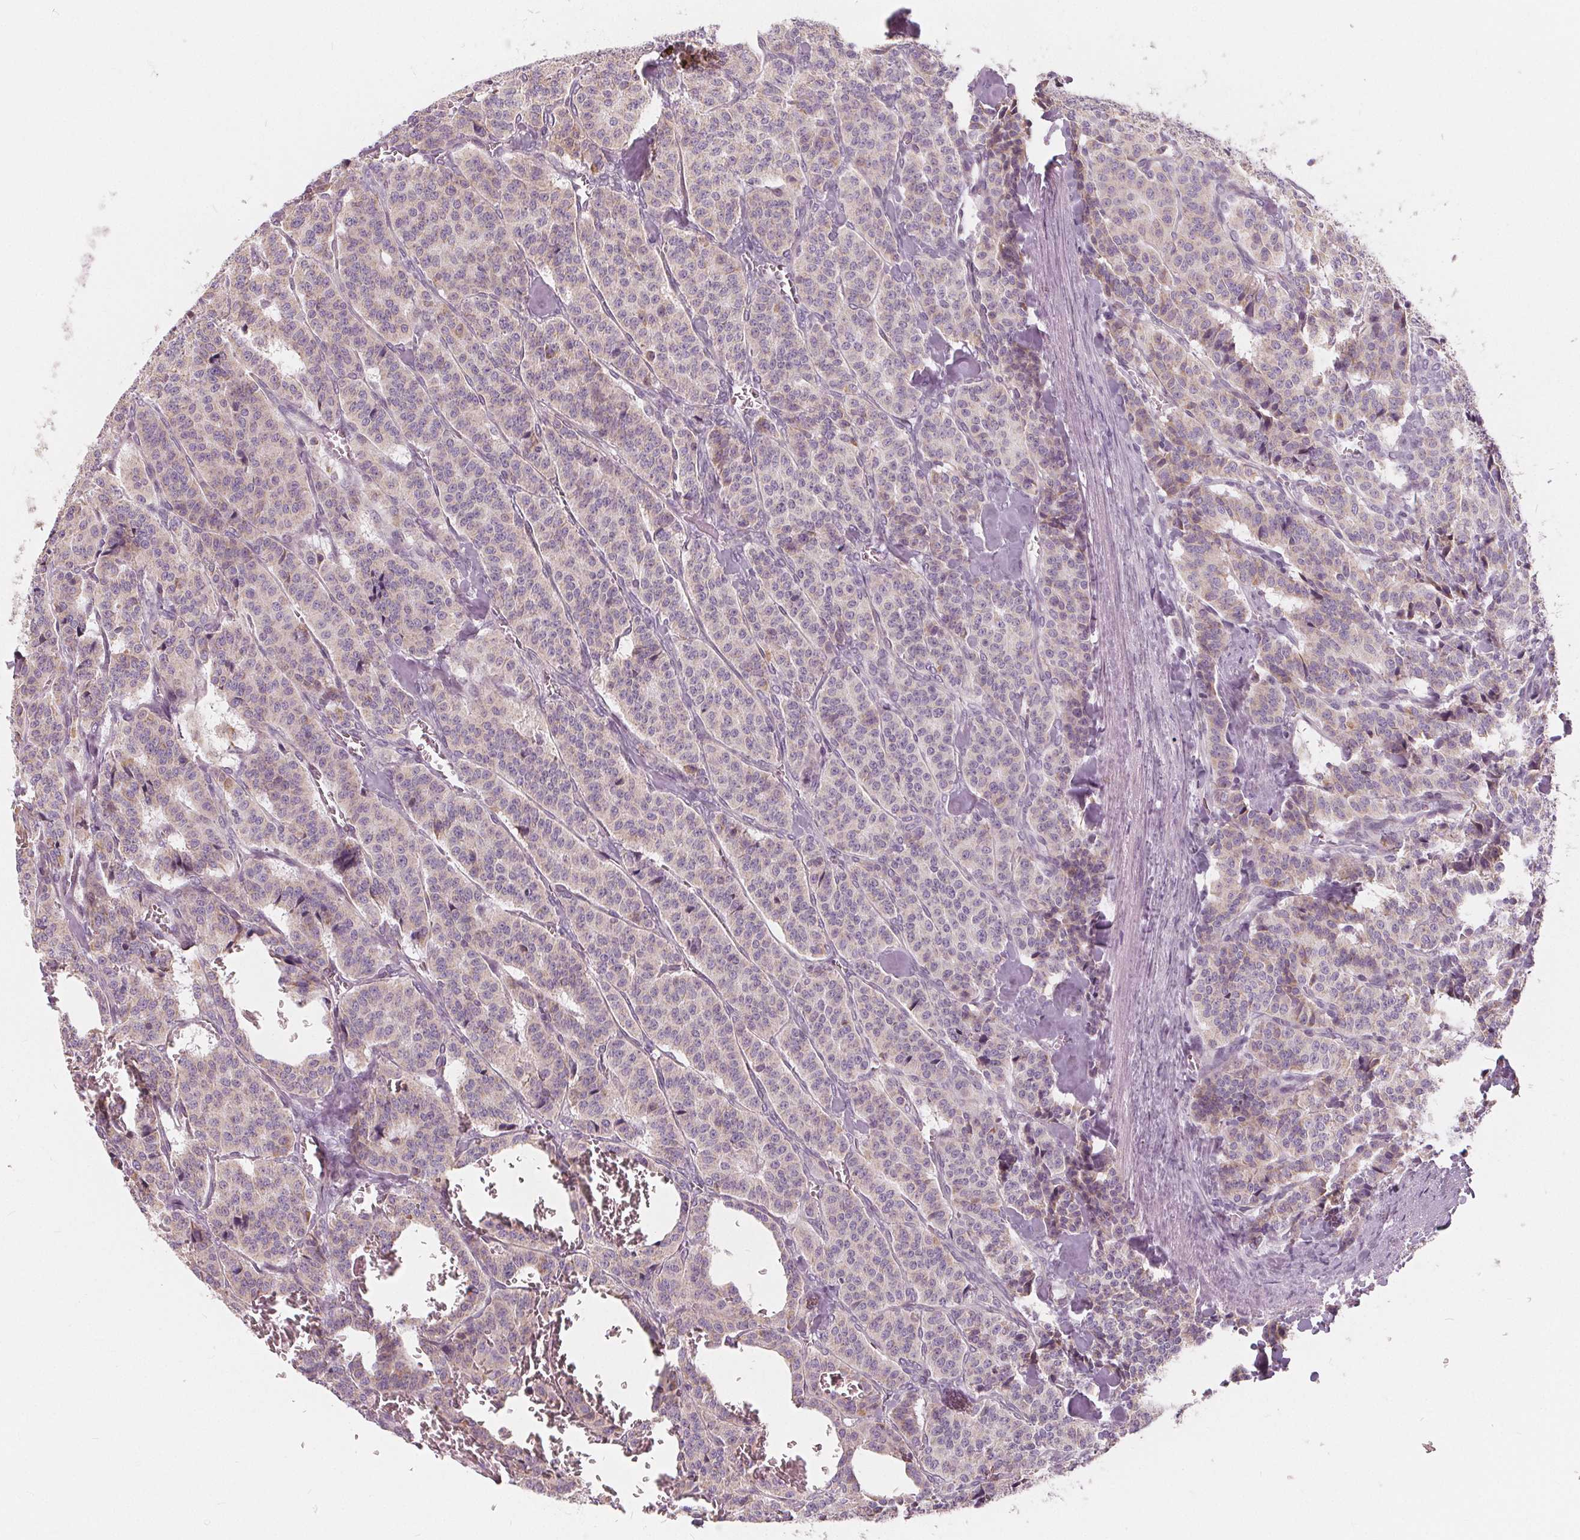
{"staining": {"intensity": "weak", "quantity": "25%-75%", "location": "cytoplasmic/membranous"}, "tissue": "carcinoid", "cell_type": "Tumor cells", "image_type": "cancer", "snomed": [{"axis": "morphology", "description": "Normal tissue, NOS"}, {"axis": "morphology", "description": "Carcinoid, malignant, NOS"}, {"axis": "topography", "description": "Lung"}], "caption": "Tumor cells demonstrate low levels of weak cytoplasmic/membranous staining in about 25%-75% of cells in carcinoid. Using DAB (brown) and hematoxylin (blue) stains, captured at high magnification using brightfield microscopy.", "gene": "NUP210L", "patient": {"sex": "female", "age": 46}}